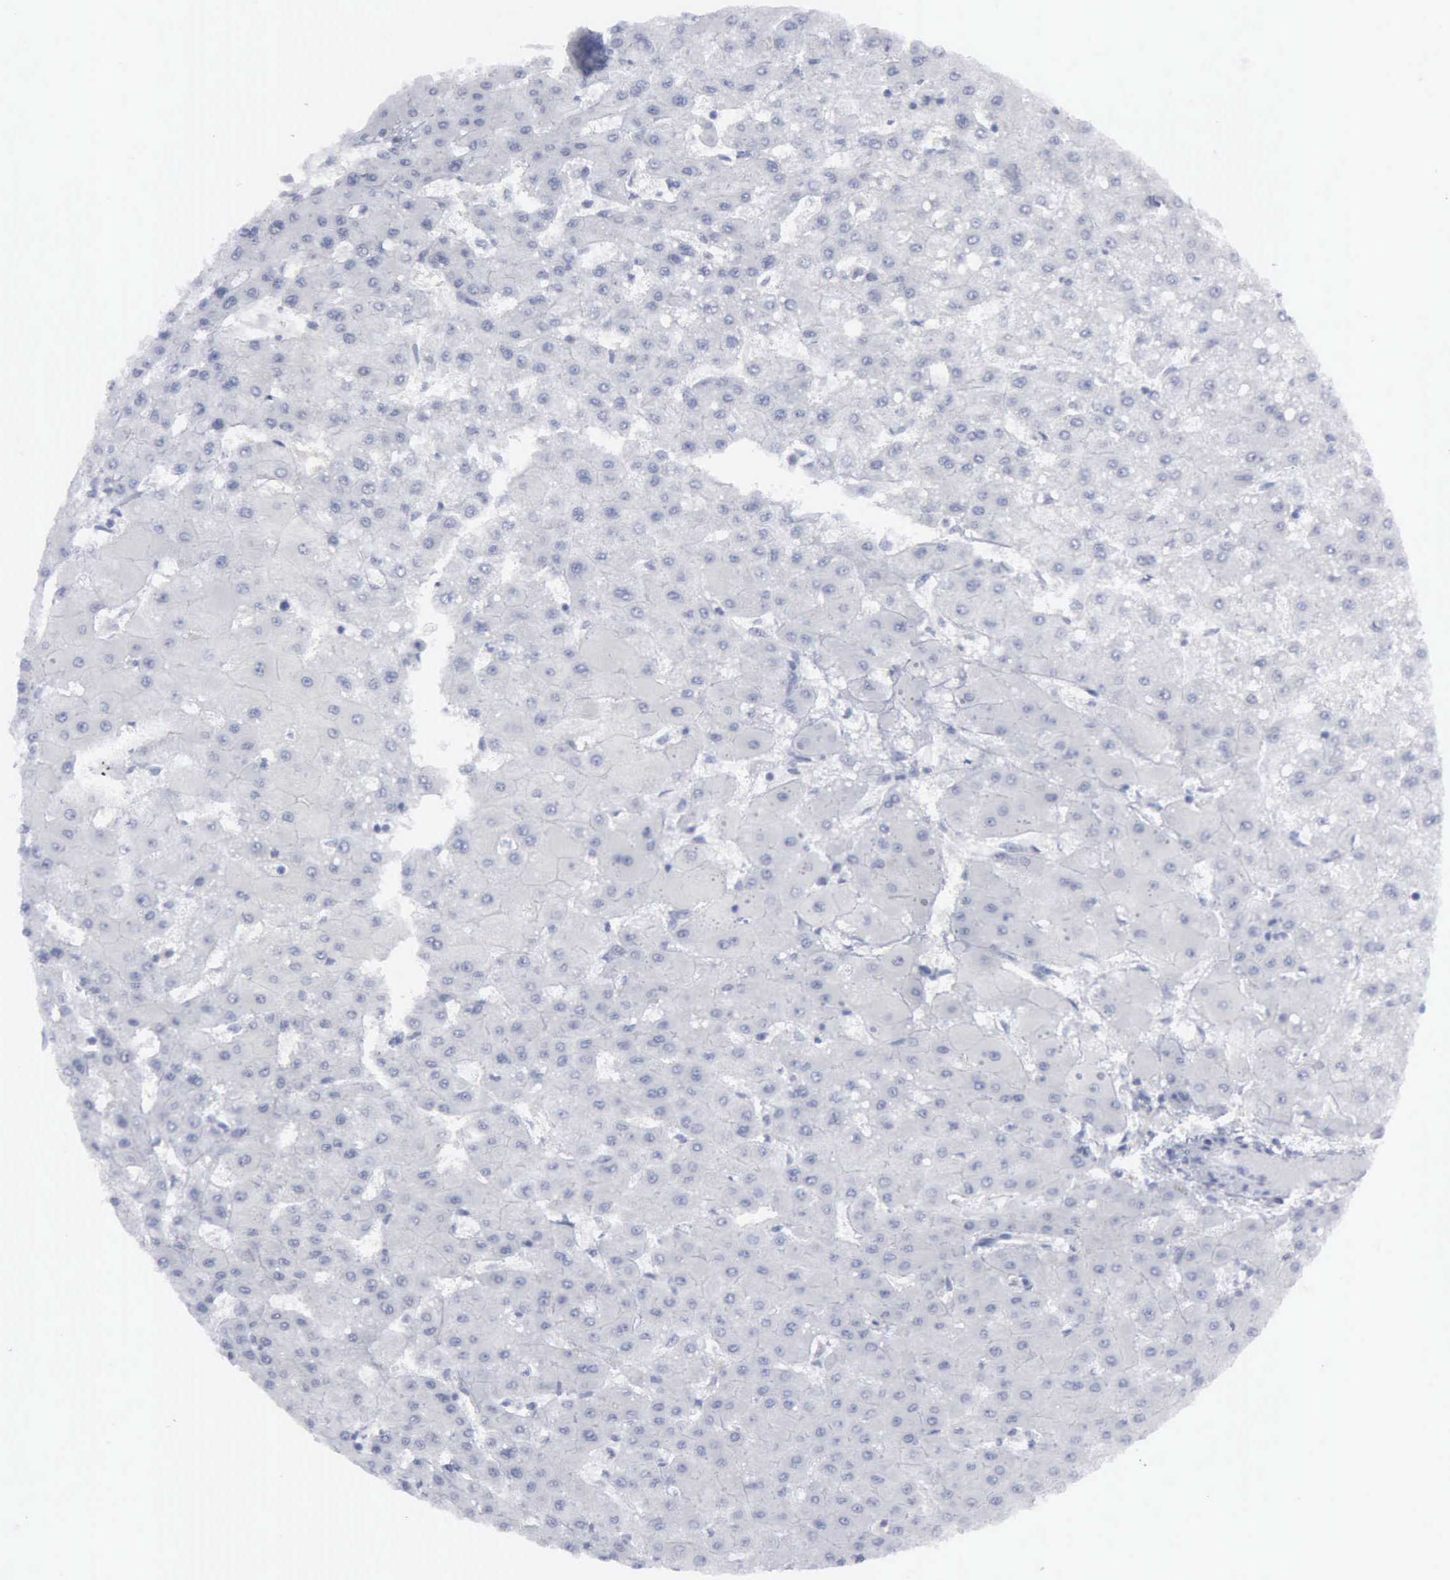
{"staining": {"intensity": "negative", "quantity": "none", "location": "none"}, "tissue": "liver cancer", "cell_type": "Tumor cells", "image_type": "cancer", "snomed": [{"axis": "morphology", "description": "Carcinoma, Hepatocellular, NOS"}, {"axis": "topography", "description": "Liver"}], "caption": "The IHC photomicrograph has no significant positivity in tumor cells of liver cancer tissue. (Immunohistochemistry, brightfield microscopy, high magnification).", "gene": "VCAM1", "patient": {"sex": "female", "age": 52}}